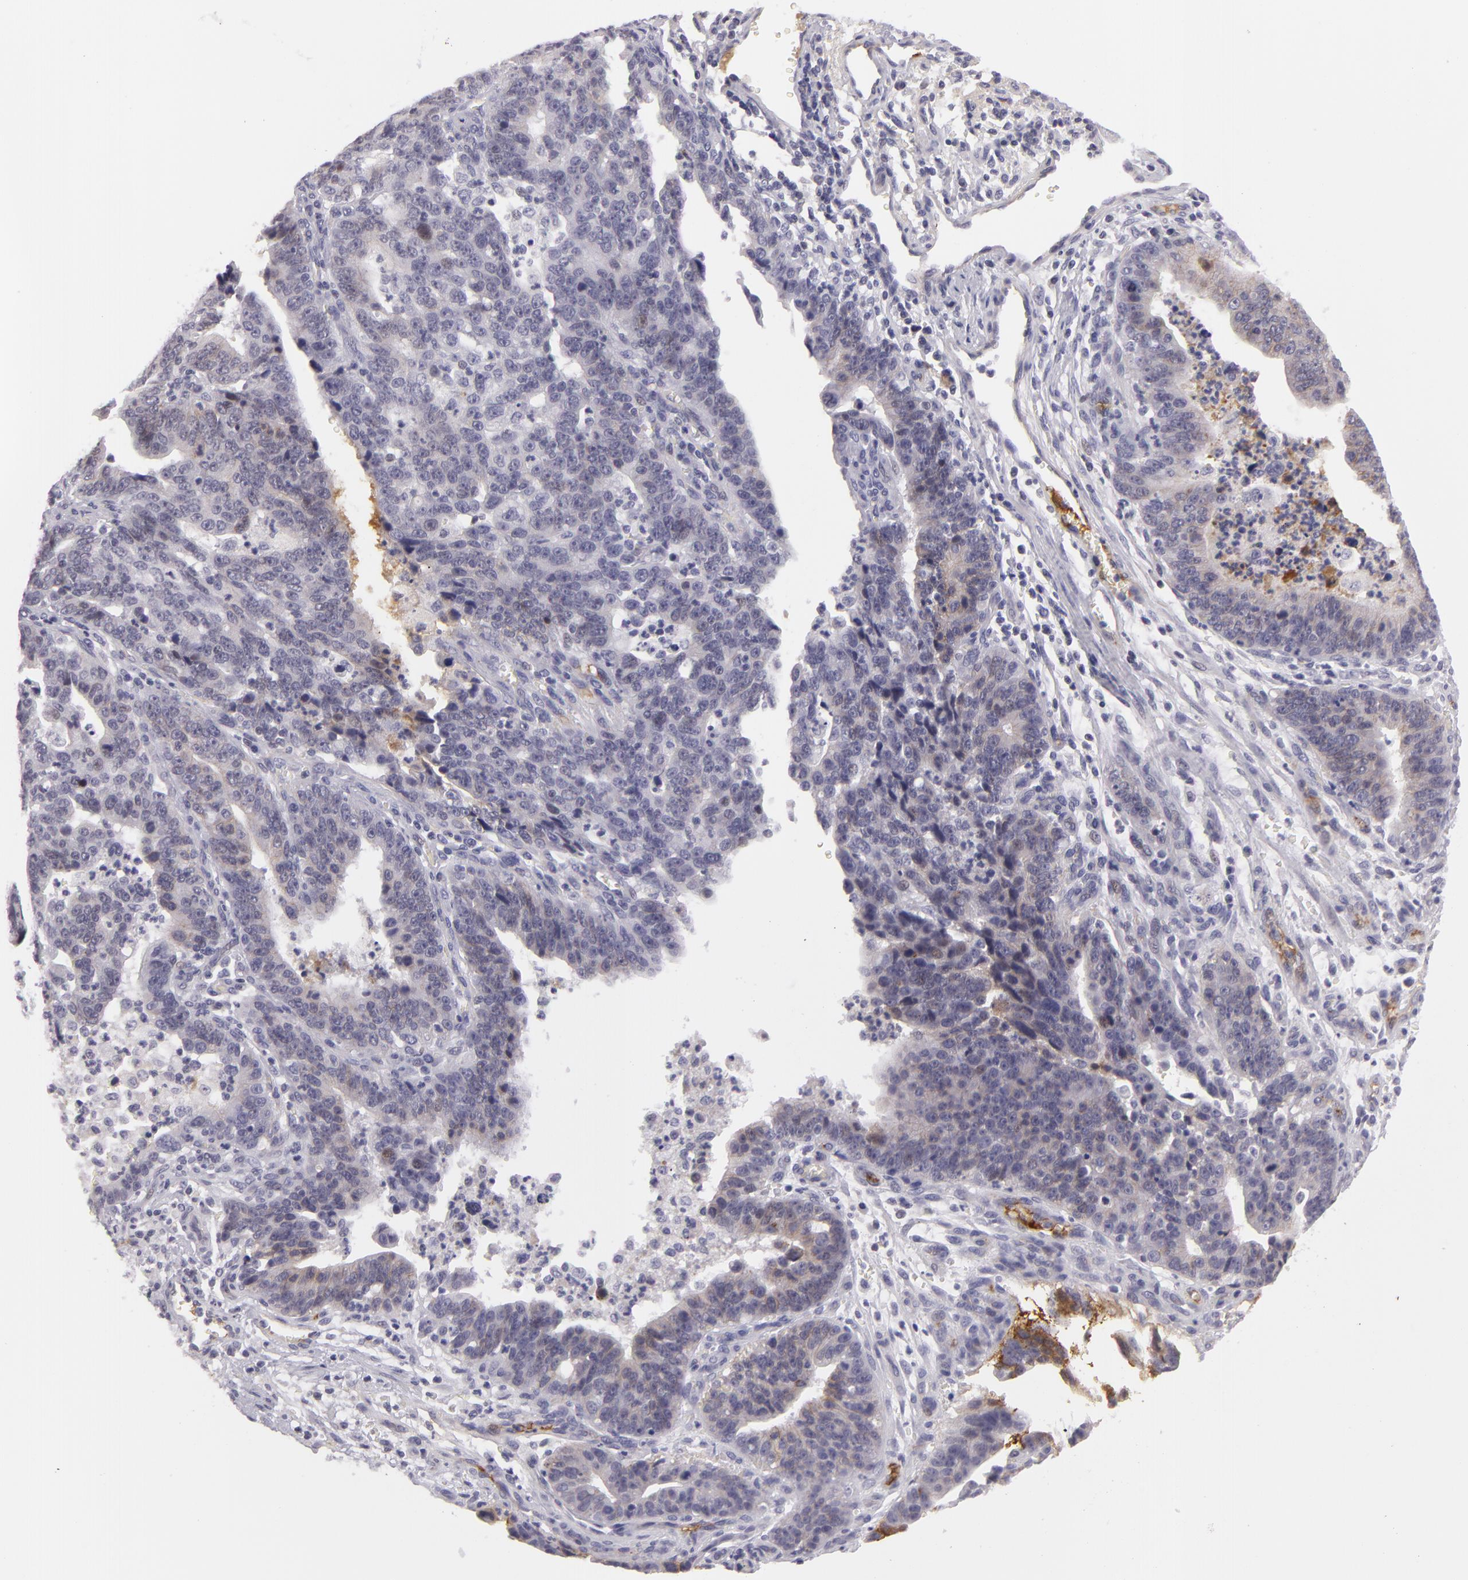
{"staining": {"intensity": "negative", "quantity": "none", "location": "none"}, "tissue": "stomach cancer", "cell_type": "Tumor cells", "image_type": "cancer", "snomed": [{"axis": "morphology", "description": "Adenocarcinoma, NOS"}, {"axis": "topography", "description": "Stomach, upper"}], "caption": "Stomach adenocarcinoma was stained to show a protein in brown. There is no significant staining in tumor cells.", "gene": "CTNNB1", "patient": {"sex": "female", "age": 50}}